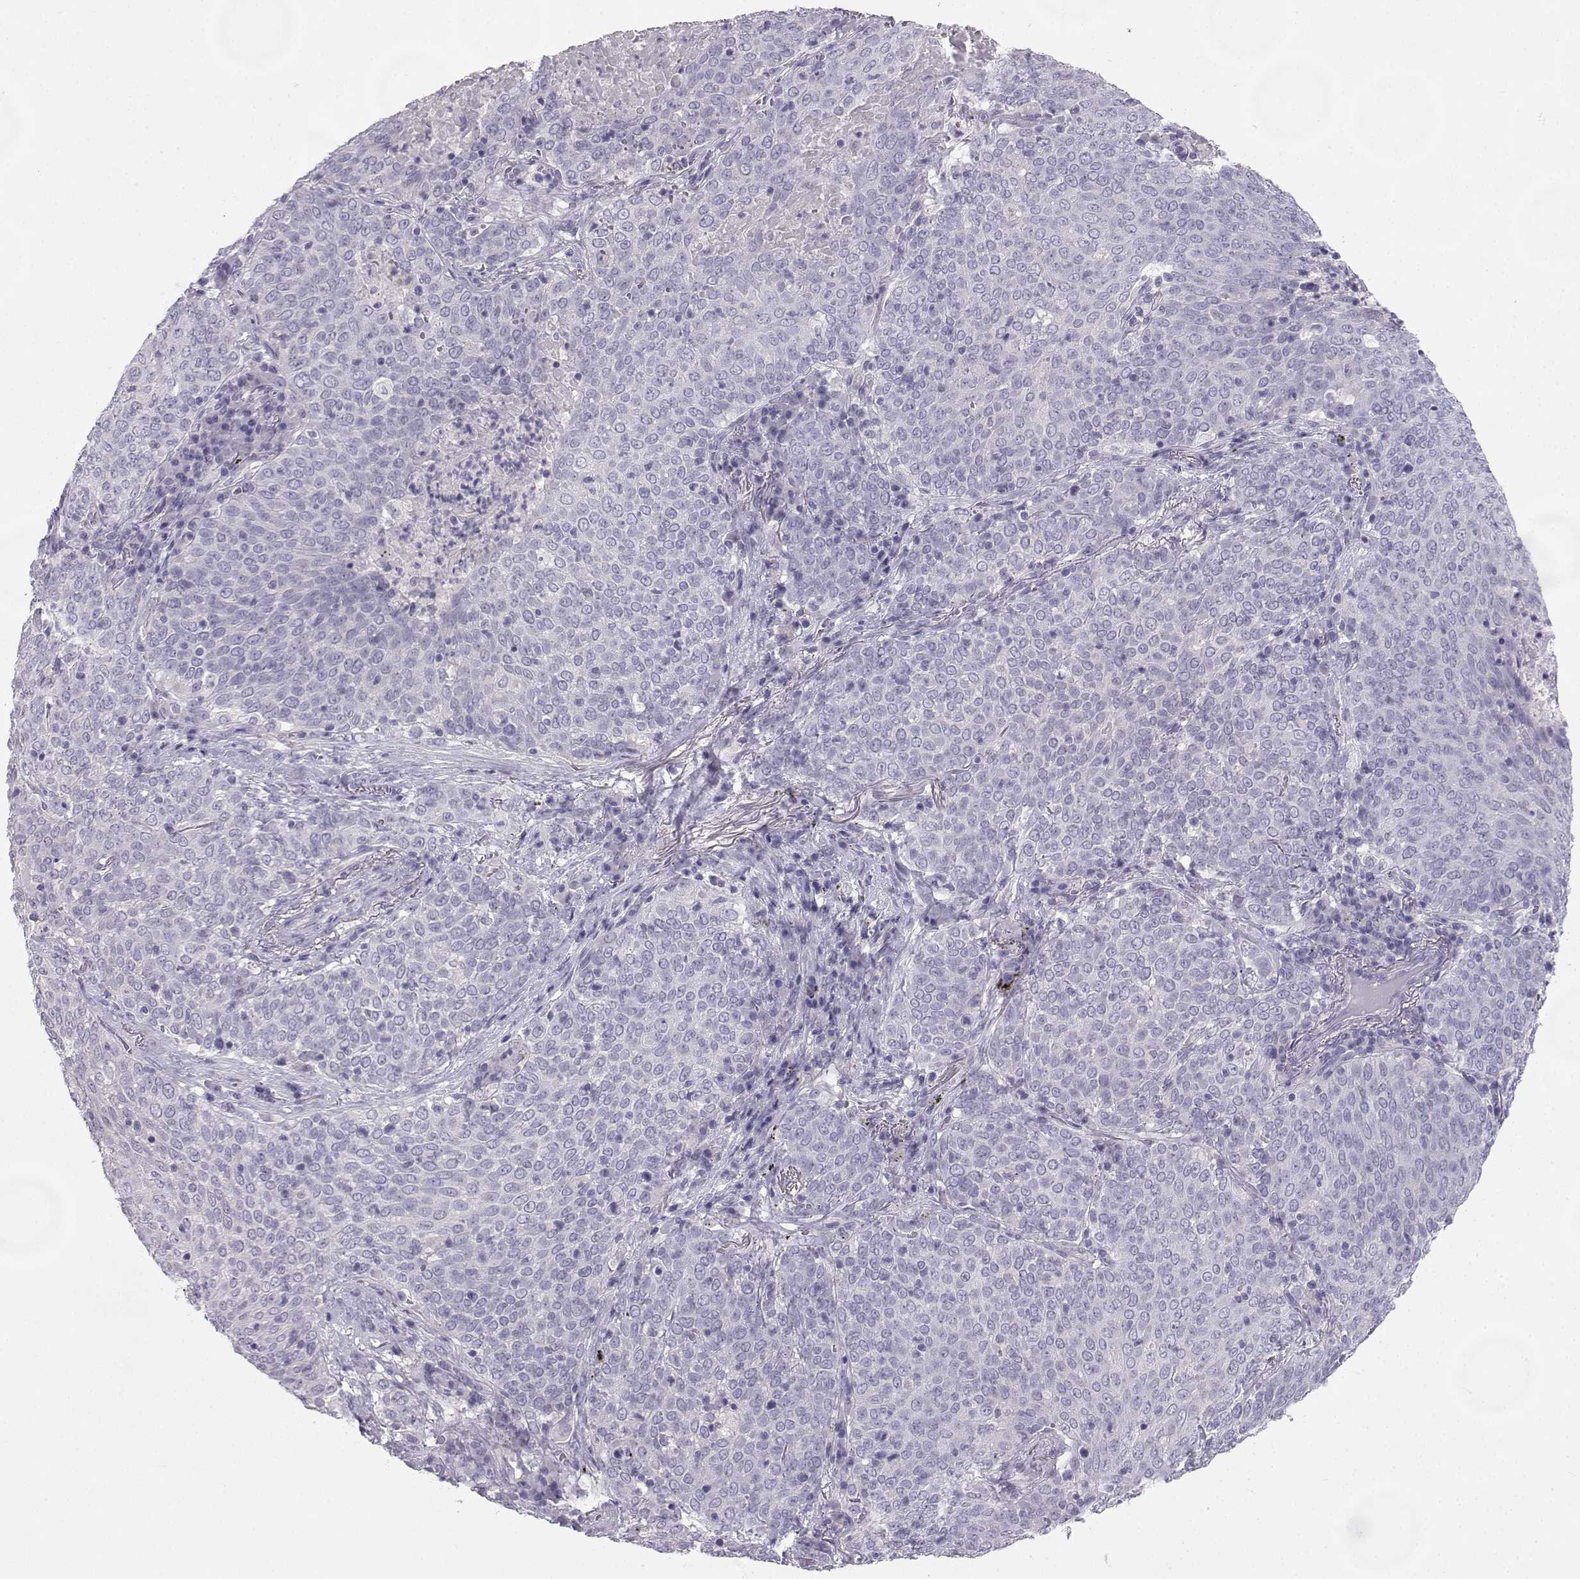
{"staining": {"intensity": "negative", "quantity": "none", "location": "none"}, "tissue": "lung cancer", "cell_type": "Tumor cells", "image_type": "cancer", "snomed": [{"axis": "morphology", "description": "Squamous cell carcinoma, NOS"}, {"axis": "topography", "description": "Lung"}], "caption": "Immunohistochemistry micrograph of neoplastic tissue: lung cancer (squamous cell carcinoma) stained with DAB (3,3'-diaminobenzidine) displays no significant protein staining in tumor cells.", "gene": "SYCE1", "patient": {"sex": "male", "age": 82}}